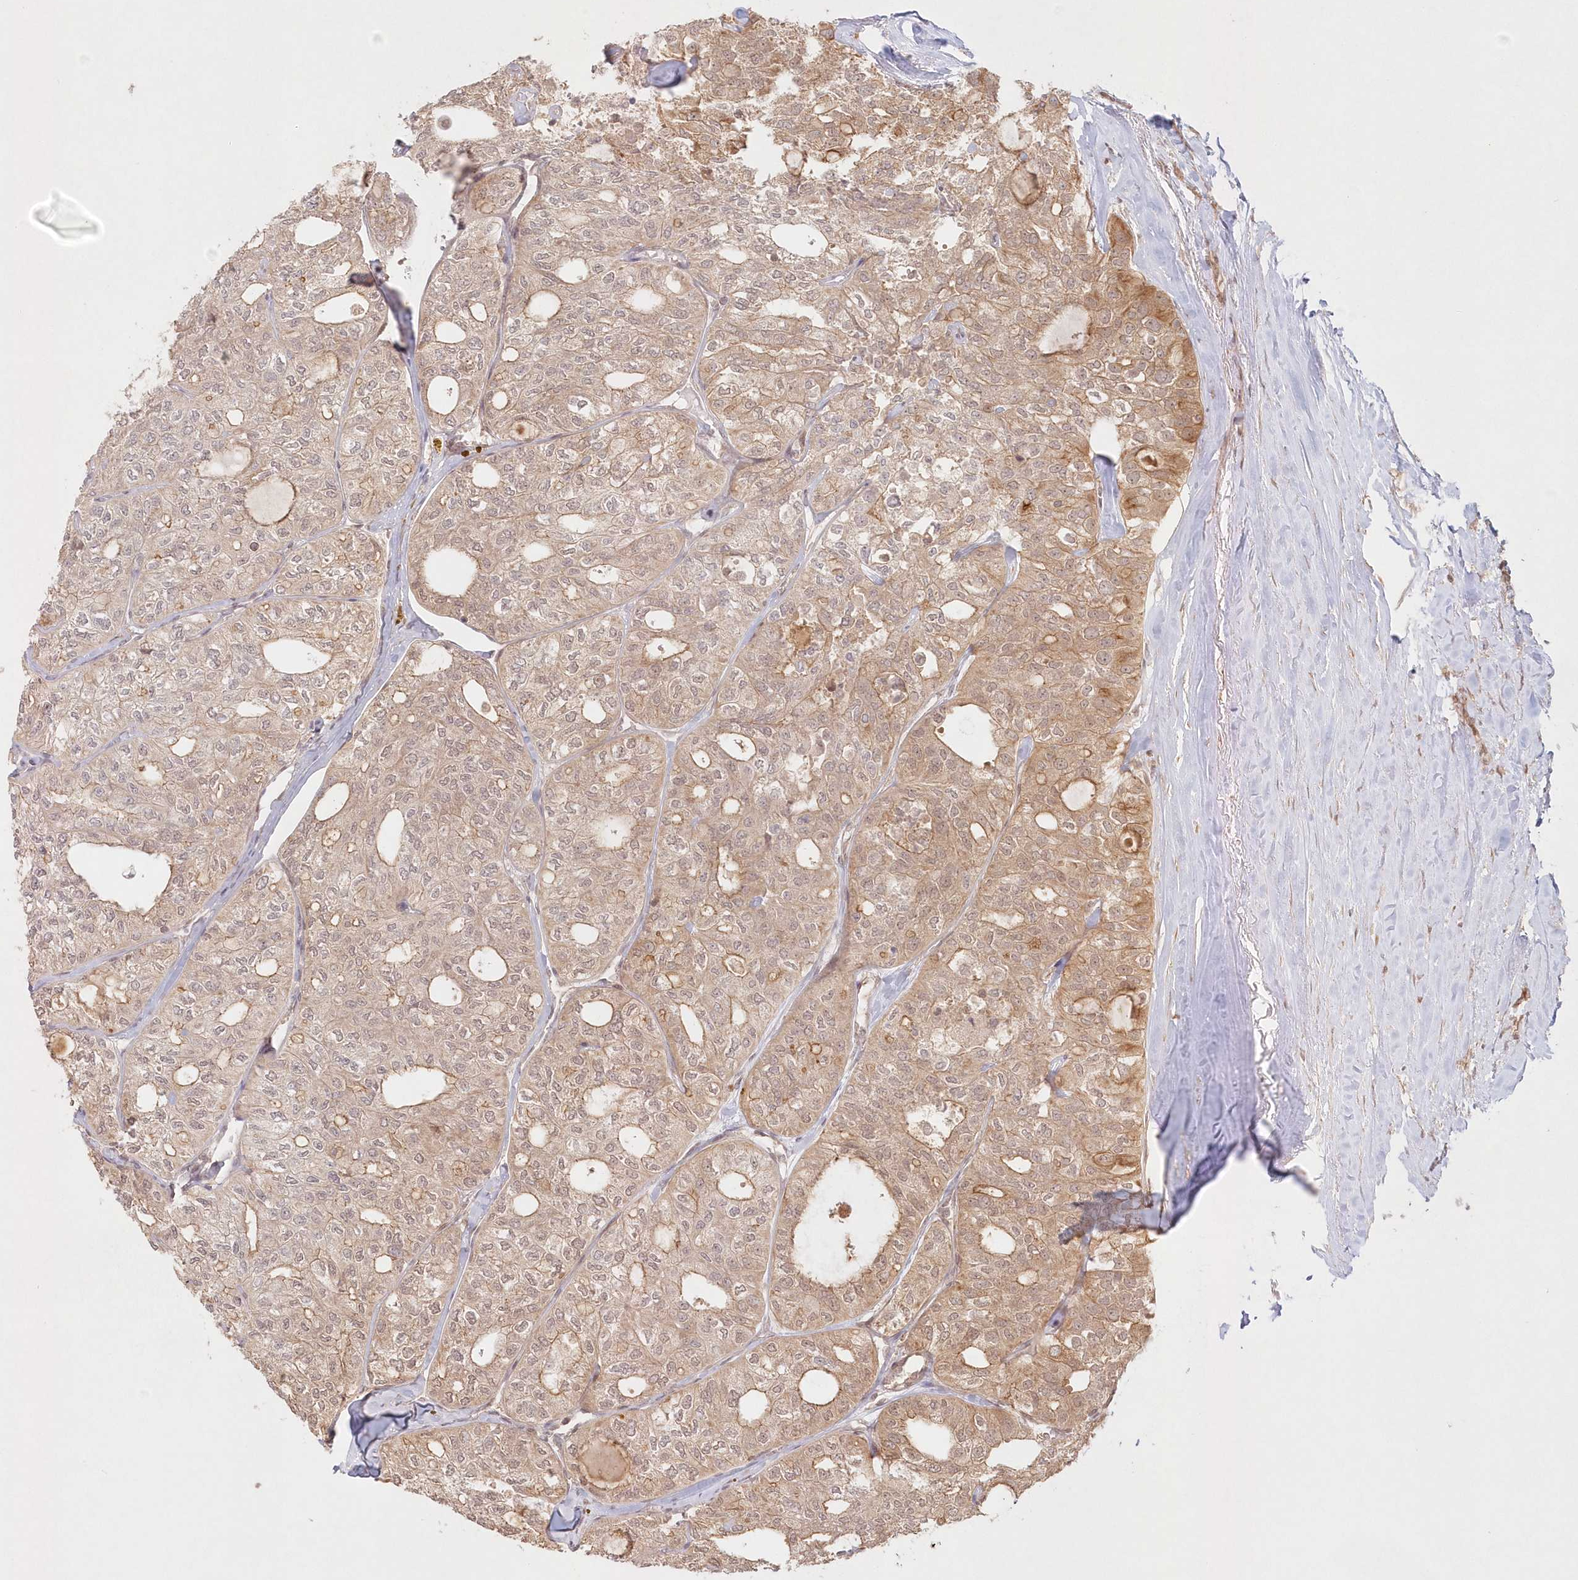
{"staining": {"intensity": "weak", "quantity": ">75%", "location": "cytoplasmic/membranous"}, "tissue": "thyroid cancer", "cell_type": "Tumor cells", "image_type": "cancer", "snomed": [{"axis": "morphology", "description": "Follicular adenoma carcinoma, NOS"}, {"axis": "topography", "description": "Thyroid gland"}], "caption": "Weak cytoplasmic/membranous protein staining is seen in about >75% of tumor cells in follicular adenoma carcinoma (thyroid). (DAB (3,3'-diaminobenzidine) = brown stain, brightfield microscopy at high magnification).", "gene": "KIAA0232", "patient": {"sex": "male", "age": 75}}